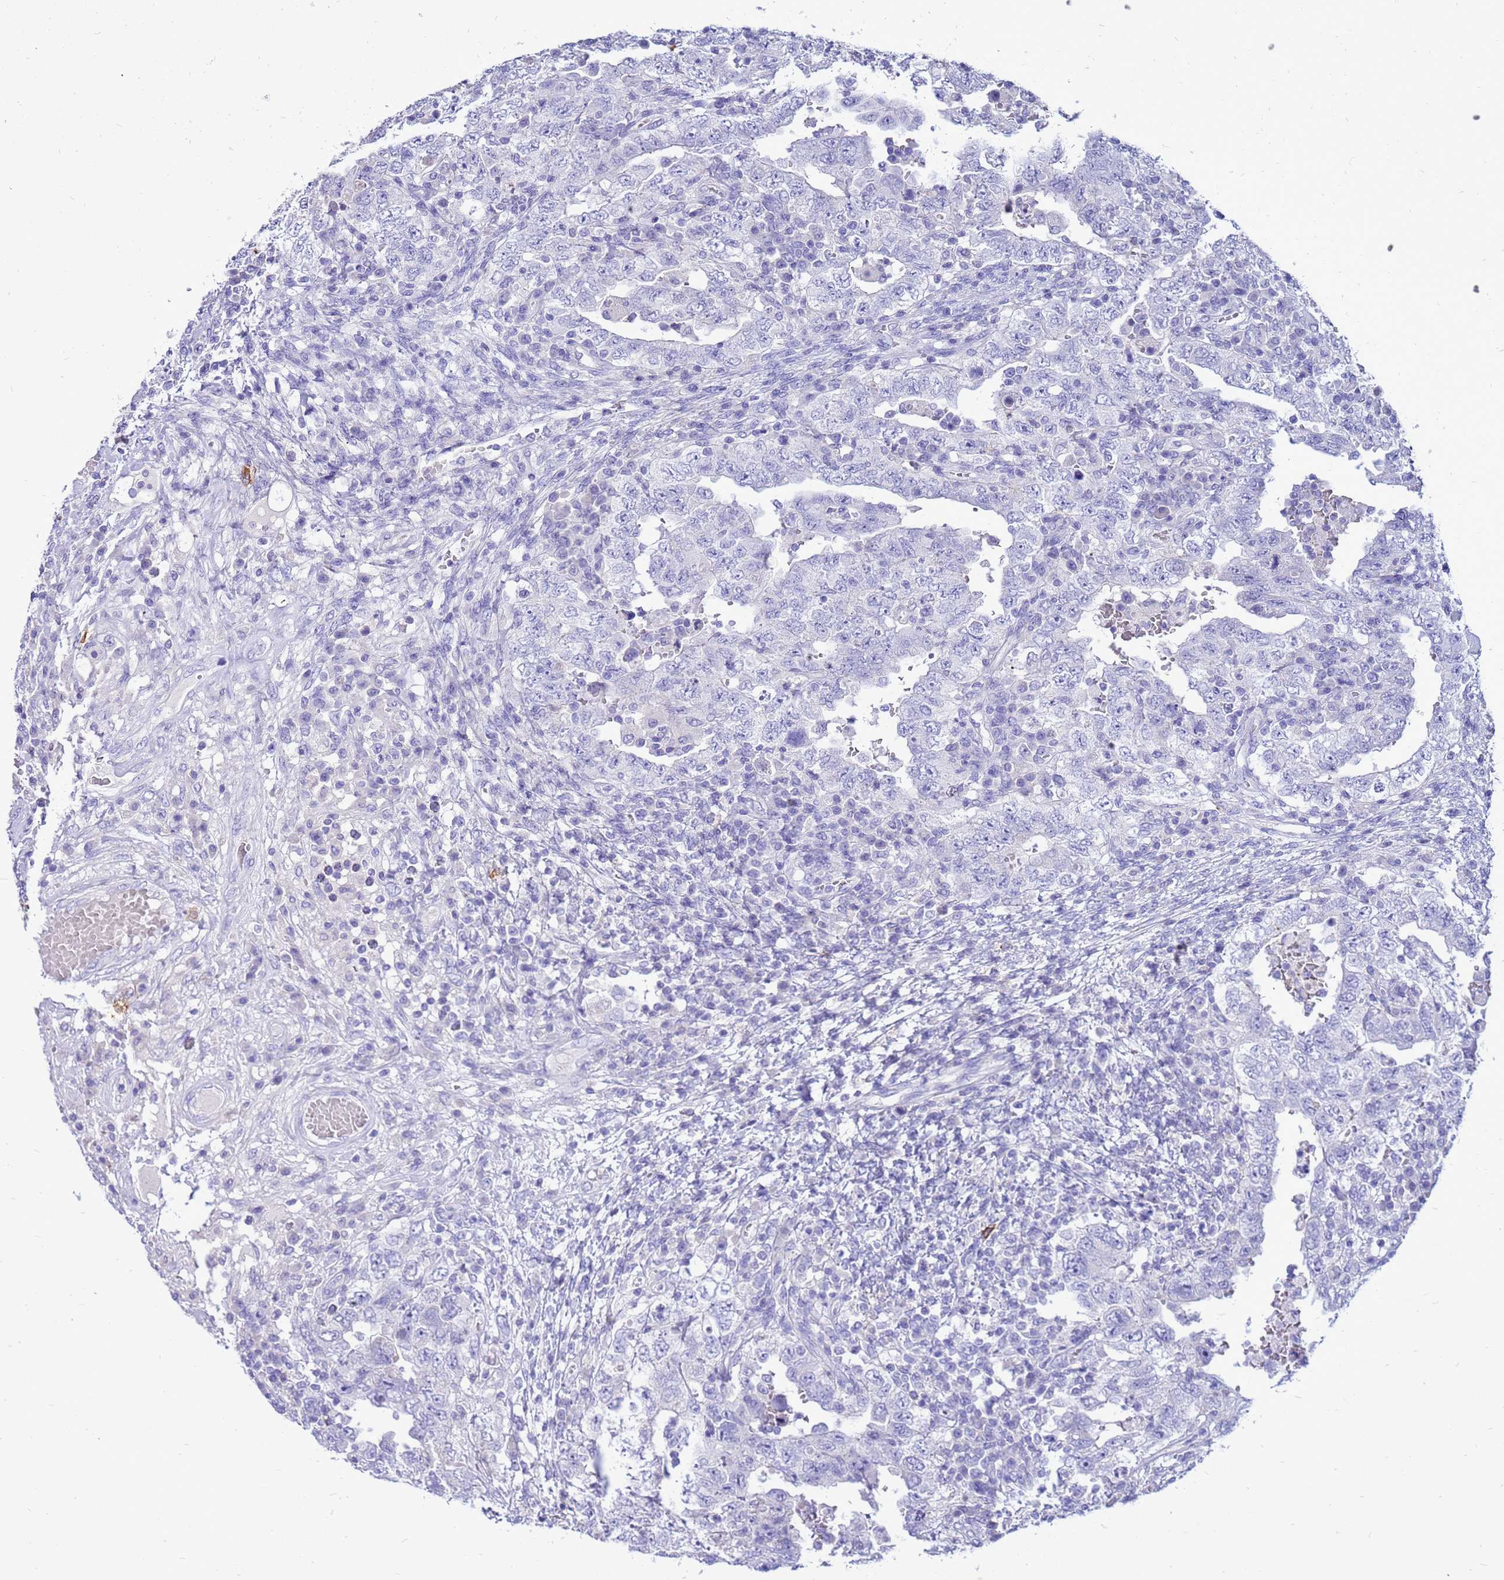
{"staining": {"intensity": "negative", "quantity": "none", "location": "none"}, "tissue": "testis cancer", "cell_type": "Tumor cells", "image_type": "cancer", "snomed": [{"axis": "morphology", "description": "Carcinoma, Embryonal, NOS"}, {"axis": "topography", "description": "Testis"}], "caption": "Immunohistochemistry of human testis cancer exhibits no expression in tumor cells.", "gene": "PDE10A", "patient": {"sex": "male", "age": 26}}